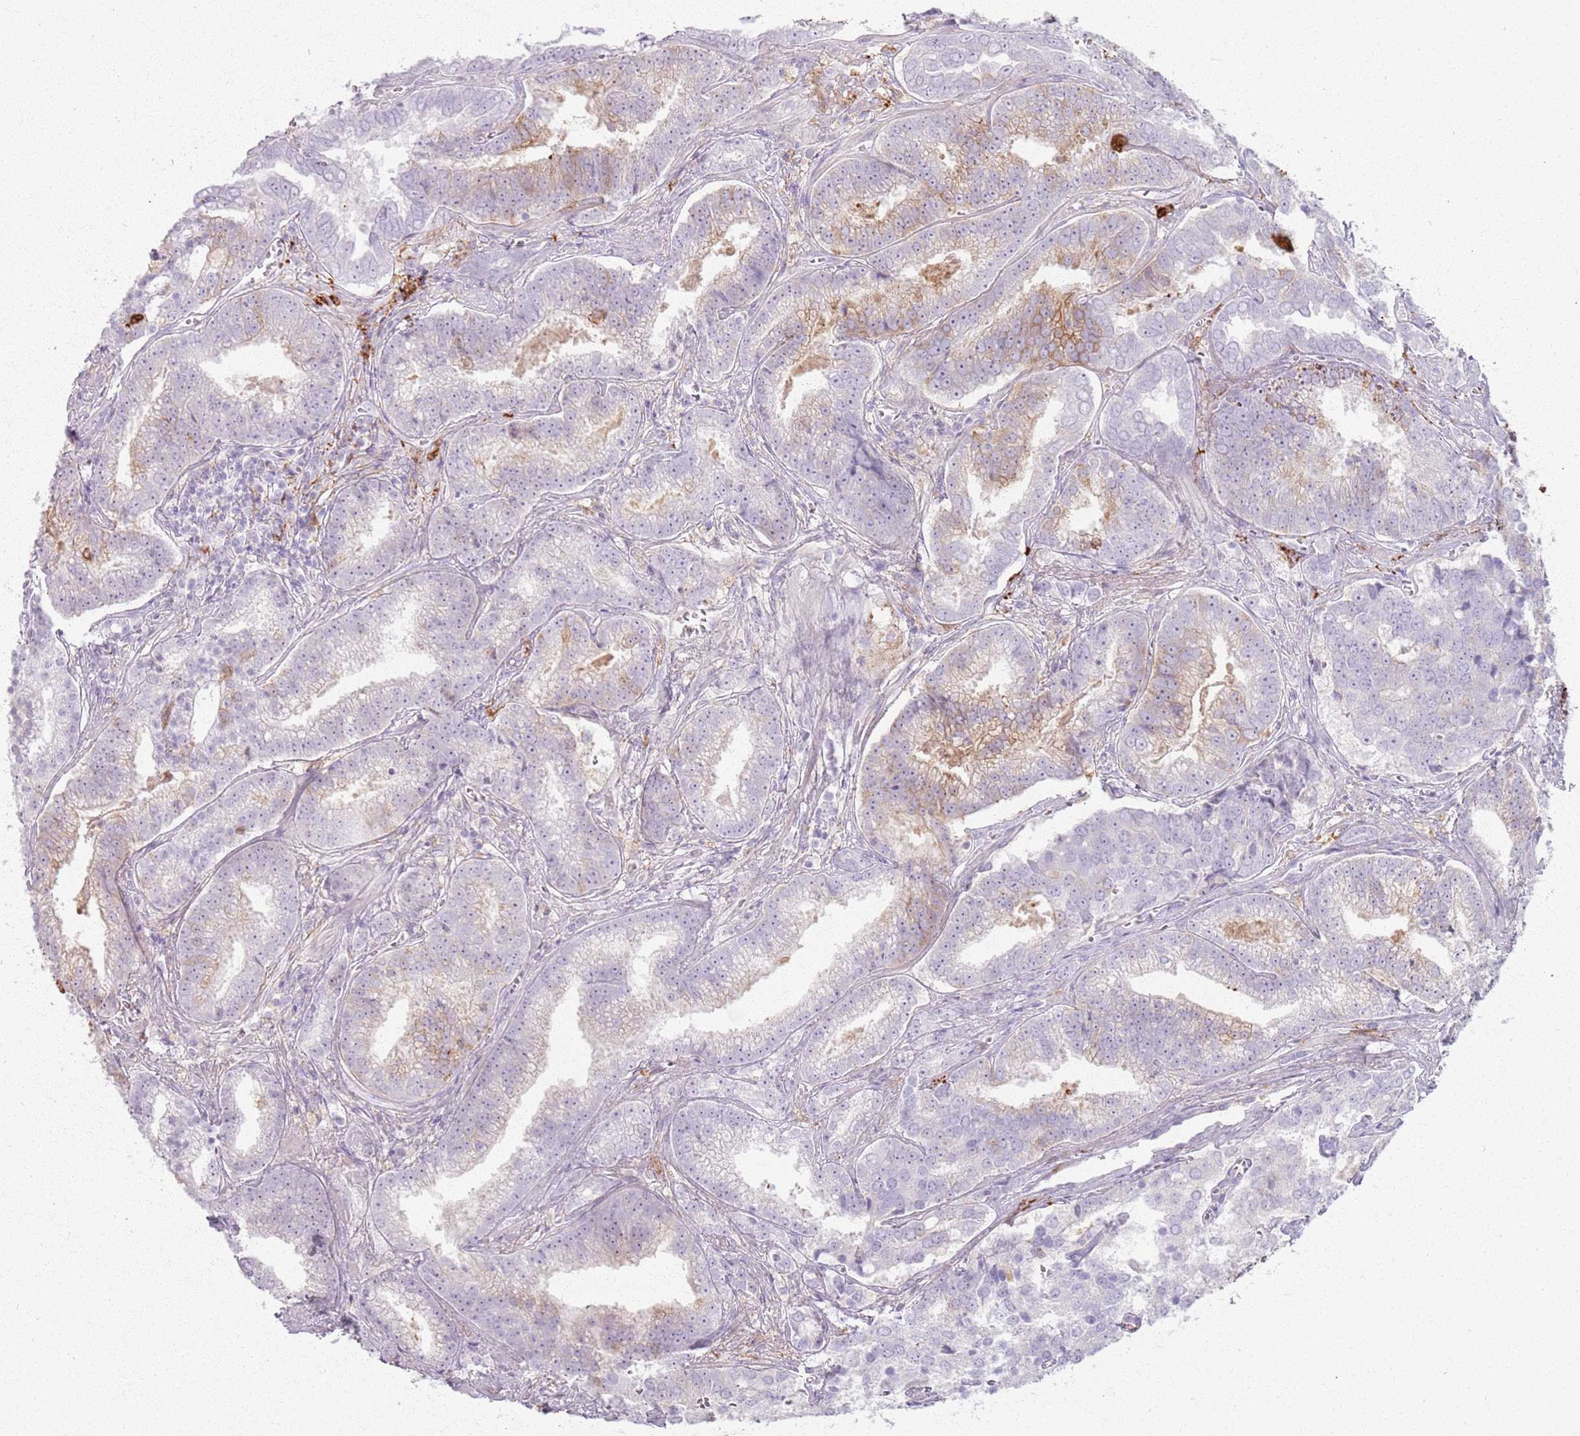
{"staining": {"intensity": "moderate", "quantity": "<25%", "location": "cytoplasmic/membranous"}, "tissue": "prostate cancer", "cell_type": "Tumor cells", "image_type": "cancer", "snomed": [{"axis": "morphology", "description": "Adenocarcinoma, High grade"}, {"axis": "topography", "description": "Prostate"}], "caption": "This histopathology image demonstrates immunohistochemistry (IHC) staining of human prostate adenocarcinoma (high-grade), with low moderate cytoplasmic/membranous expression in about <25% of tumor cells.", "gene": "GDPGP1", "patient": {"sex": "male", "age": 67}}